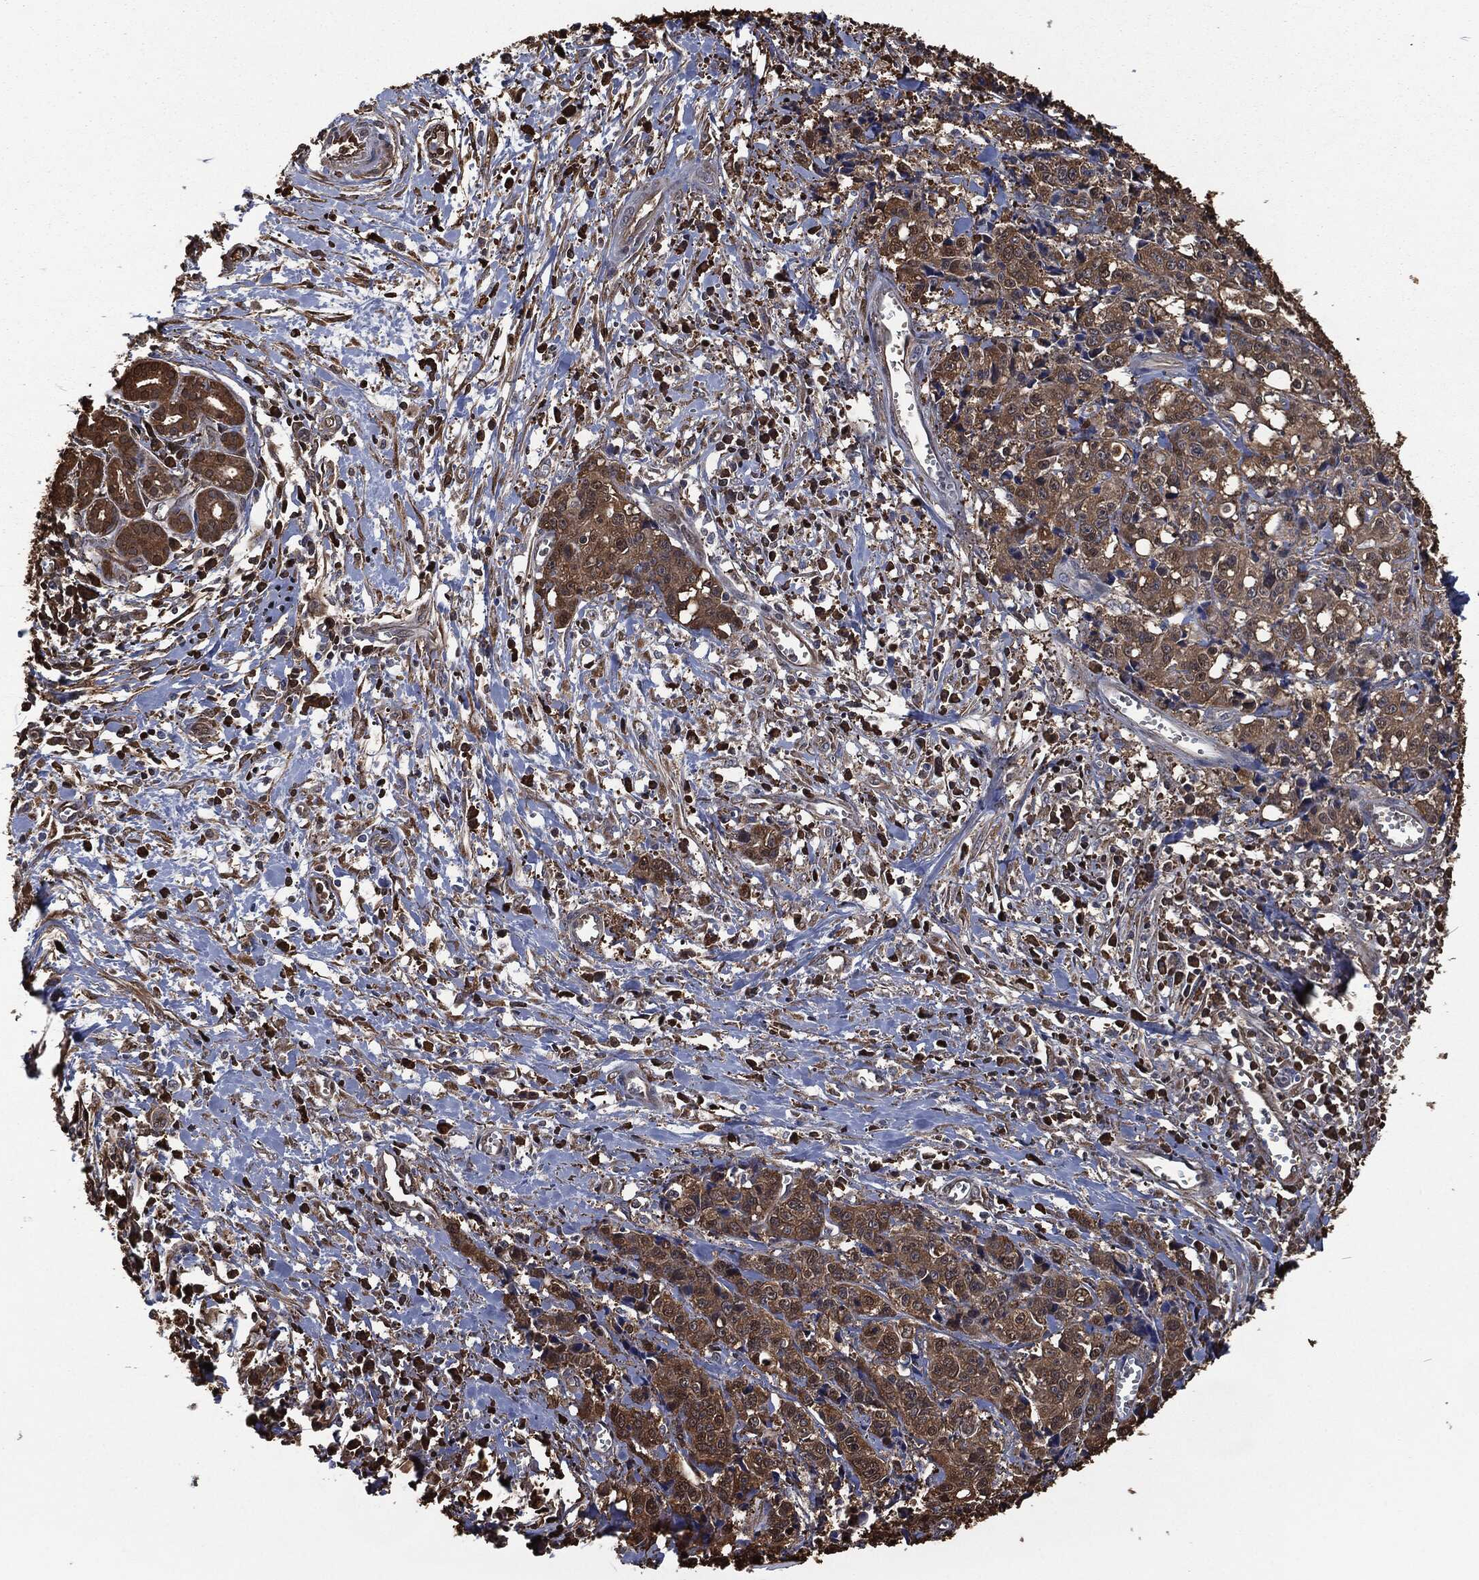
{"staining": {"intensity": "moderate", "quantity": ">75%", "location": "cytoplasmic/membranous"}, "tissue": "pancreatic cancer", "cell_type": "Tumor cells", "image_type": "cancer", "snomed": [{"axis": "morphology", "description": "Adenocarcinoma, NOS"}, {"axis": "topography", "description": "Pancreas"}], "caption": "Protein analysis of pancreatic cancer (adenocarcinoma) tissue shows moderate cytoplasmic/membranous staining in about >75% of tumor cells.", "gene": "PRDX4", "patient": {"sex": "male", "age": 64}}